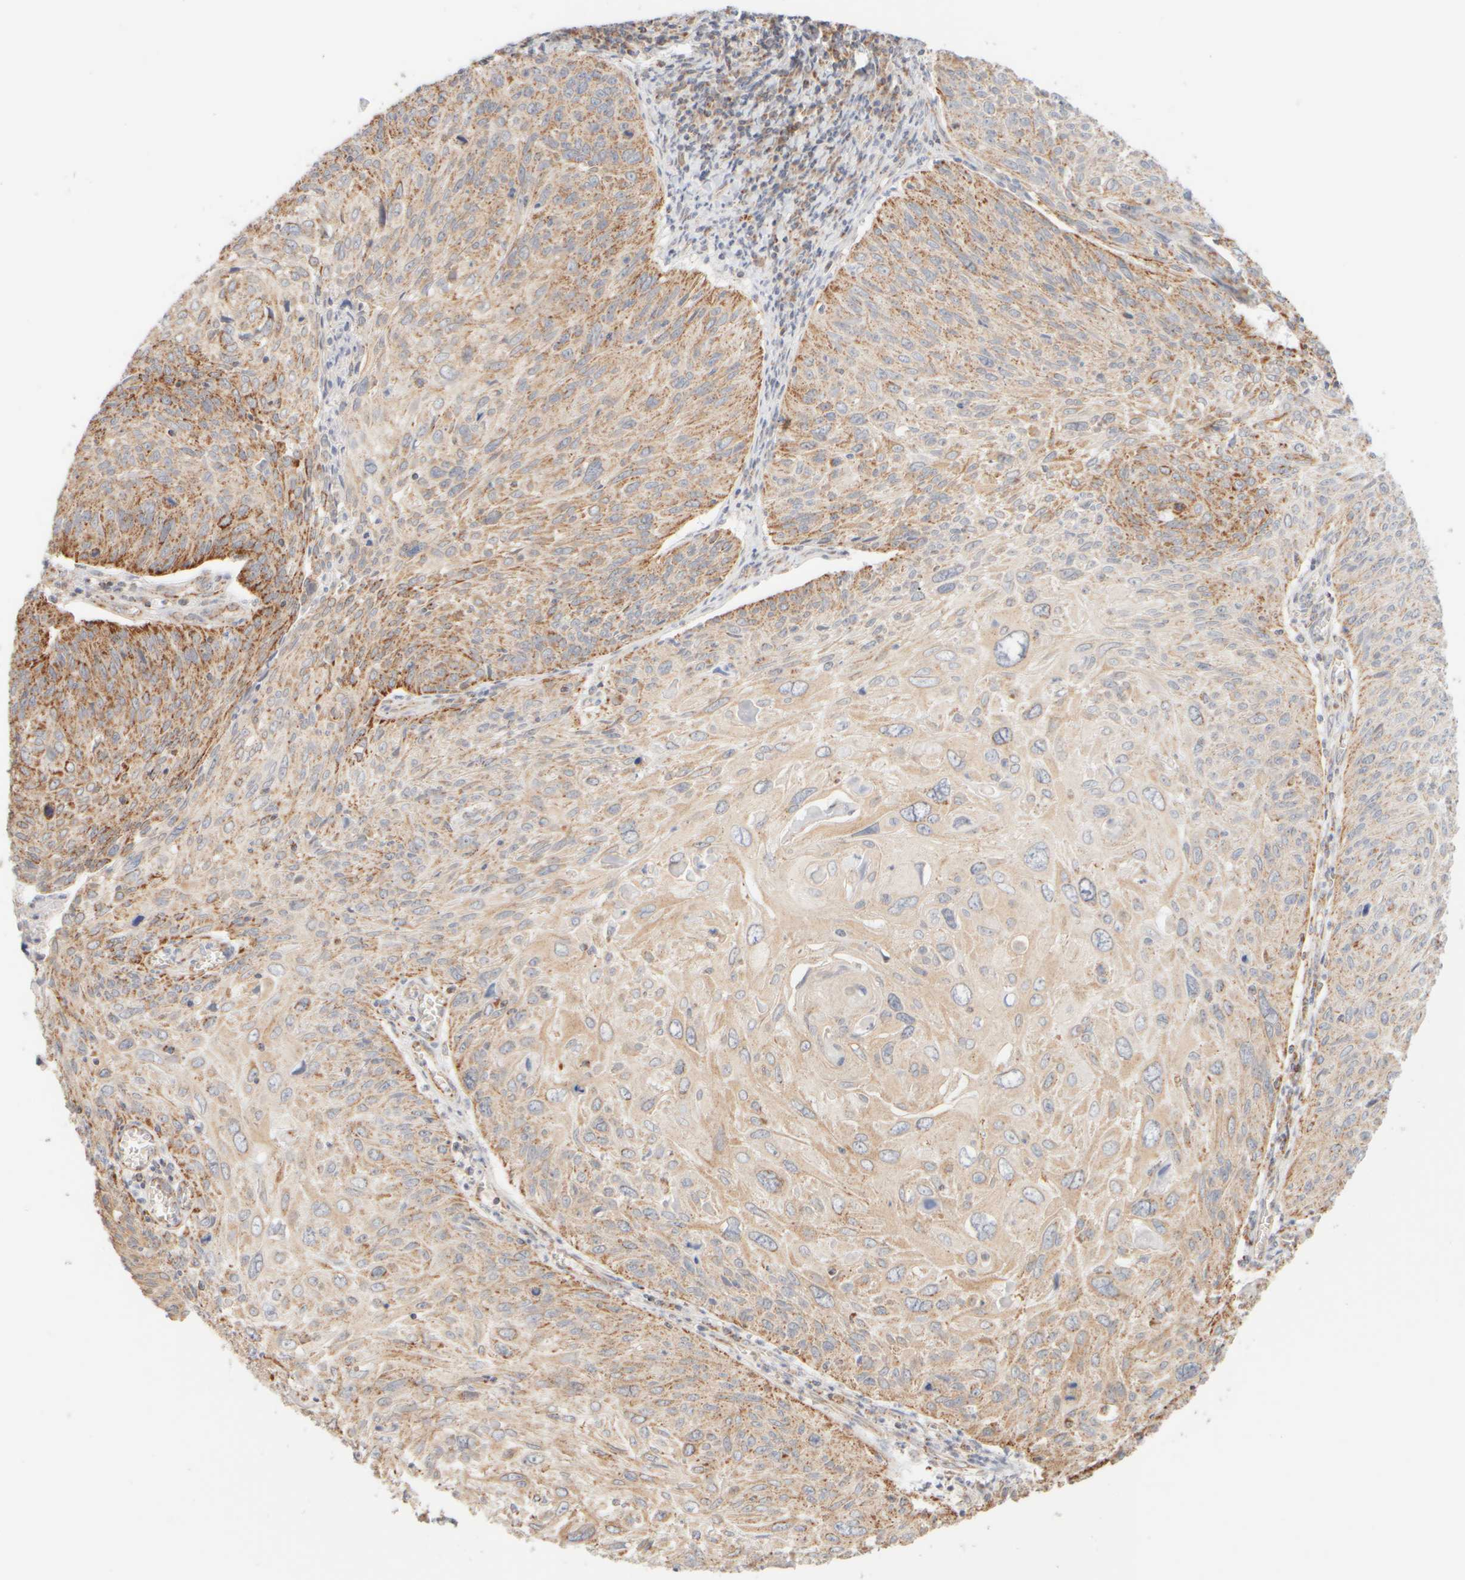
{"staining": {"intensity": "moderate", "quantity": "25%-75%", "location": "cytoplasmic/membranous"}, "tissue": "cervical cancer", "cell_type": "Tumor cells", "image_type": "cancer", "snomed": [{"axis": "morphology", "description": "Squamous cell carcinoma, NOS"}, {"axis": "topography", "description": "Cervix"}], "caption": "Immunohistochemistry (IHC) photomicrograph of cervical squamous cell carcinoma stained for a protein (brown), which shows medium levels of moderate cytoplasmic/membranous positivity in approximately 25%-75% of tumor cells.", "gene": "APBB2", "patient": {"sex": "female", "age": 51}}